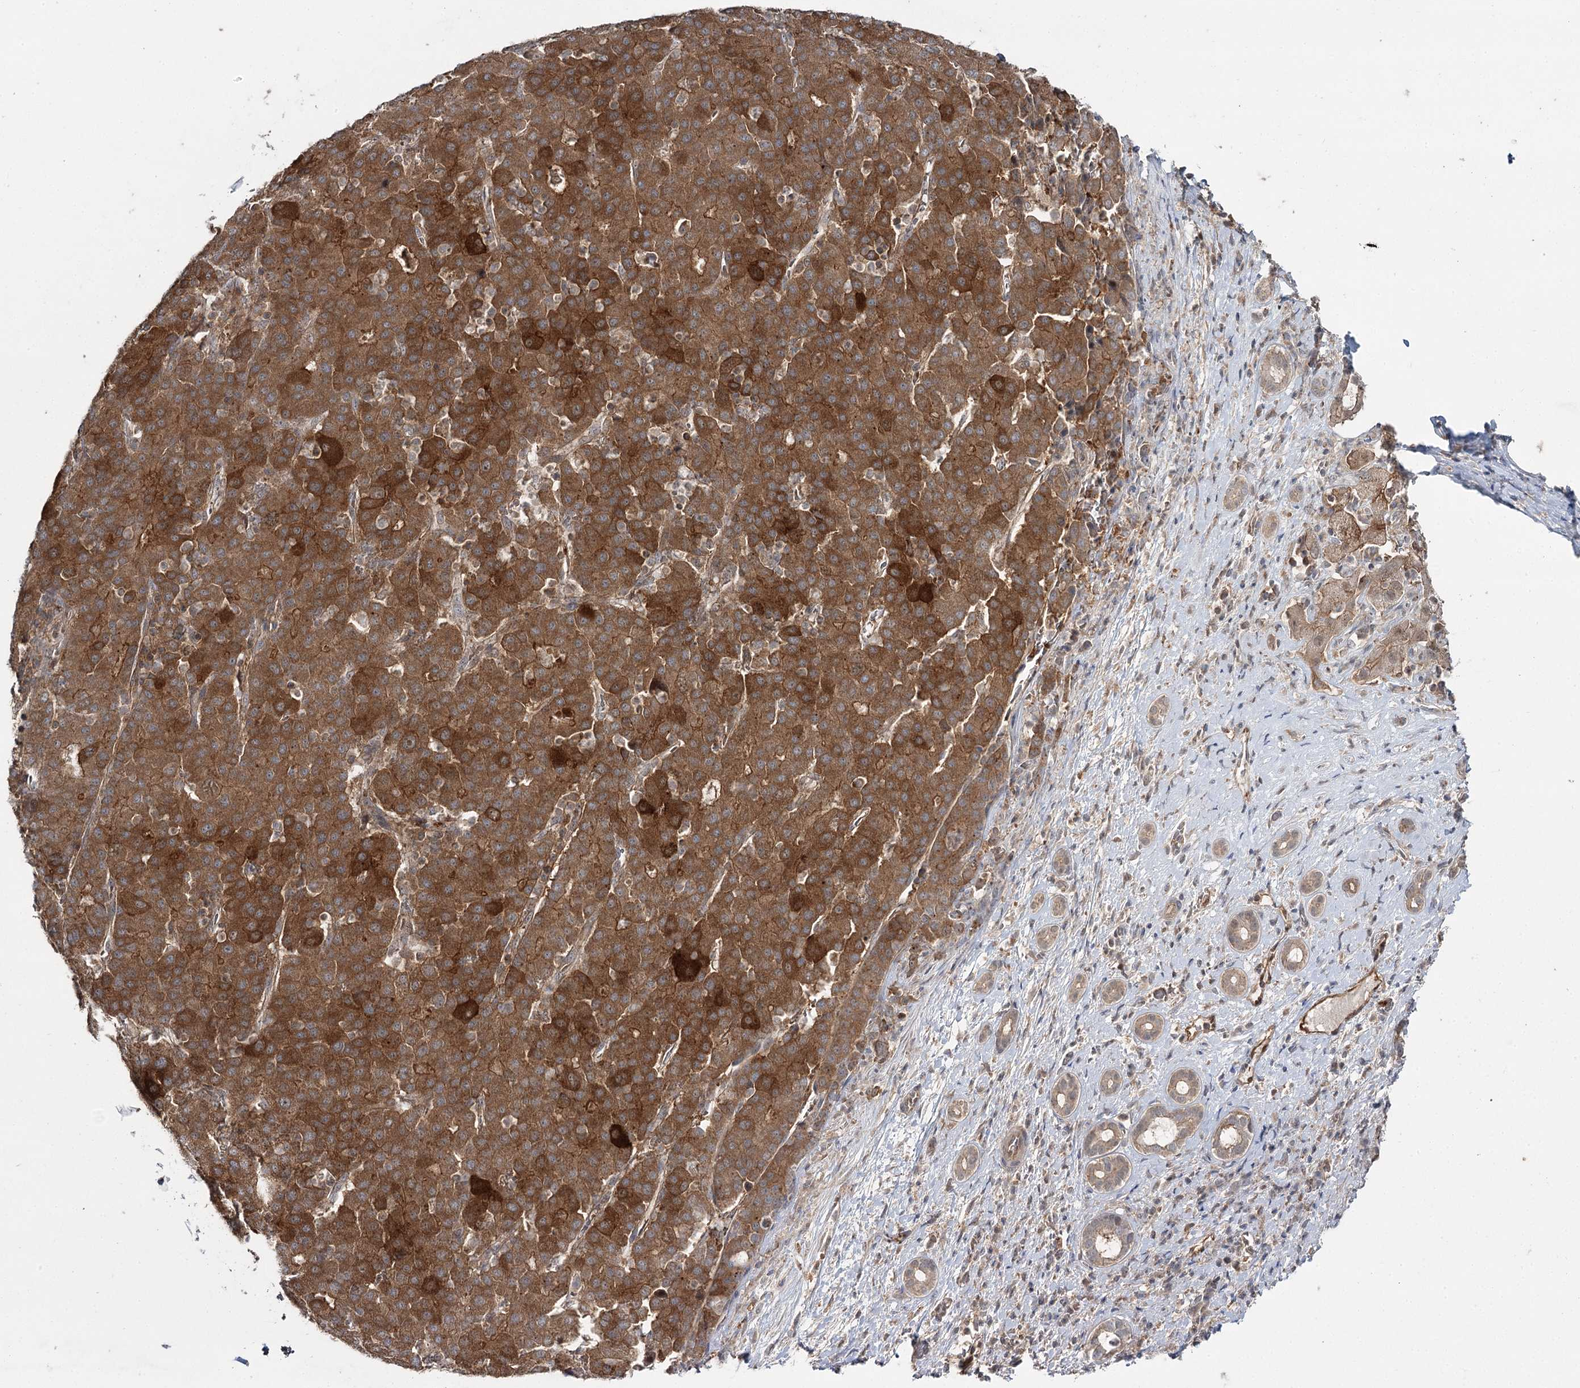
{"staining": {"intensity": "strong", "quantity": ">75%", "location": "cytoplasmic/membranous"}, "tissue": "liver cancer", "cell_type": "Tumor cells", "image_type": "cancer", "snomed": [{"axis": "morphology", "description": "Carcinoma, Hepatocellular, NOS"}, {"axis": "topography", "description": "Liver"}], "caption": "Approximately >75% of tumor cells in human hepatocellular carcinoma (liver) show strong cytoplasmic/membranous protein positivity as visualized by brown immunohistochemical staining.", "gene": "WDR44", "patient": {"sex": "male", "age": 65}}